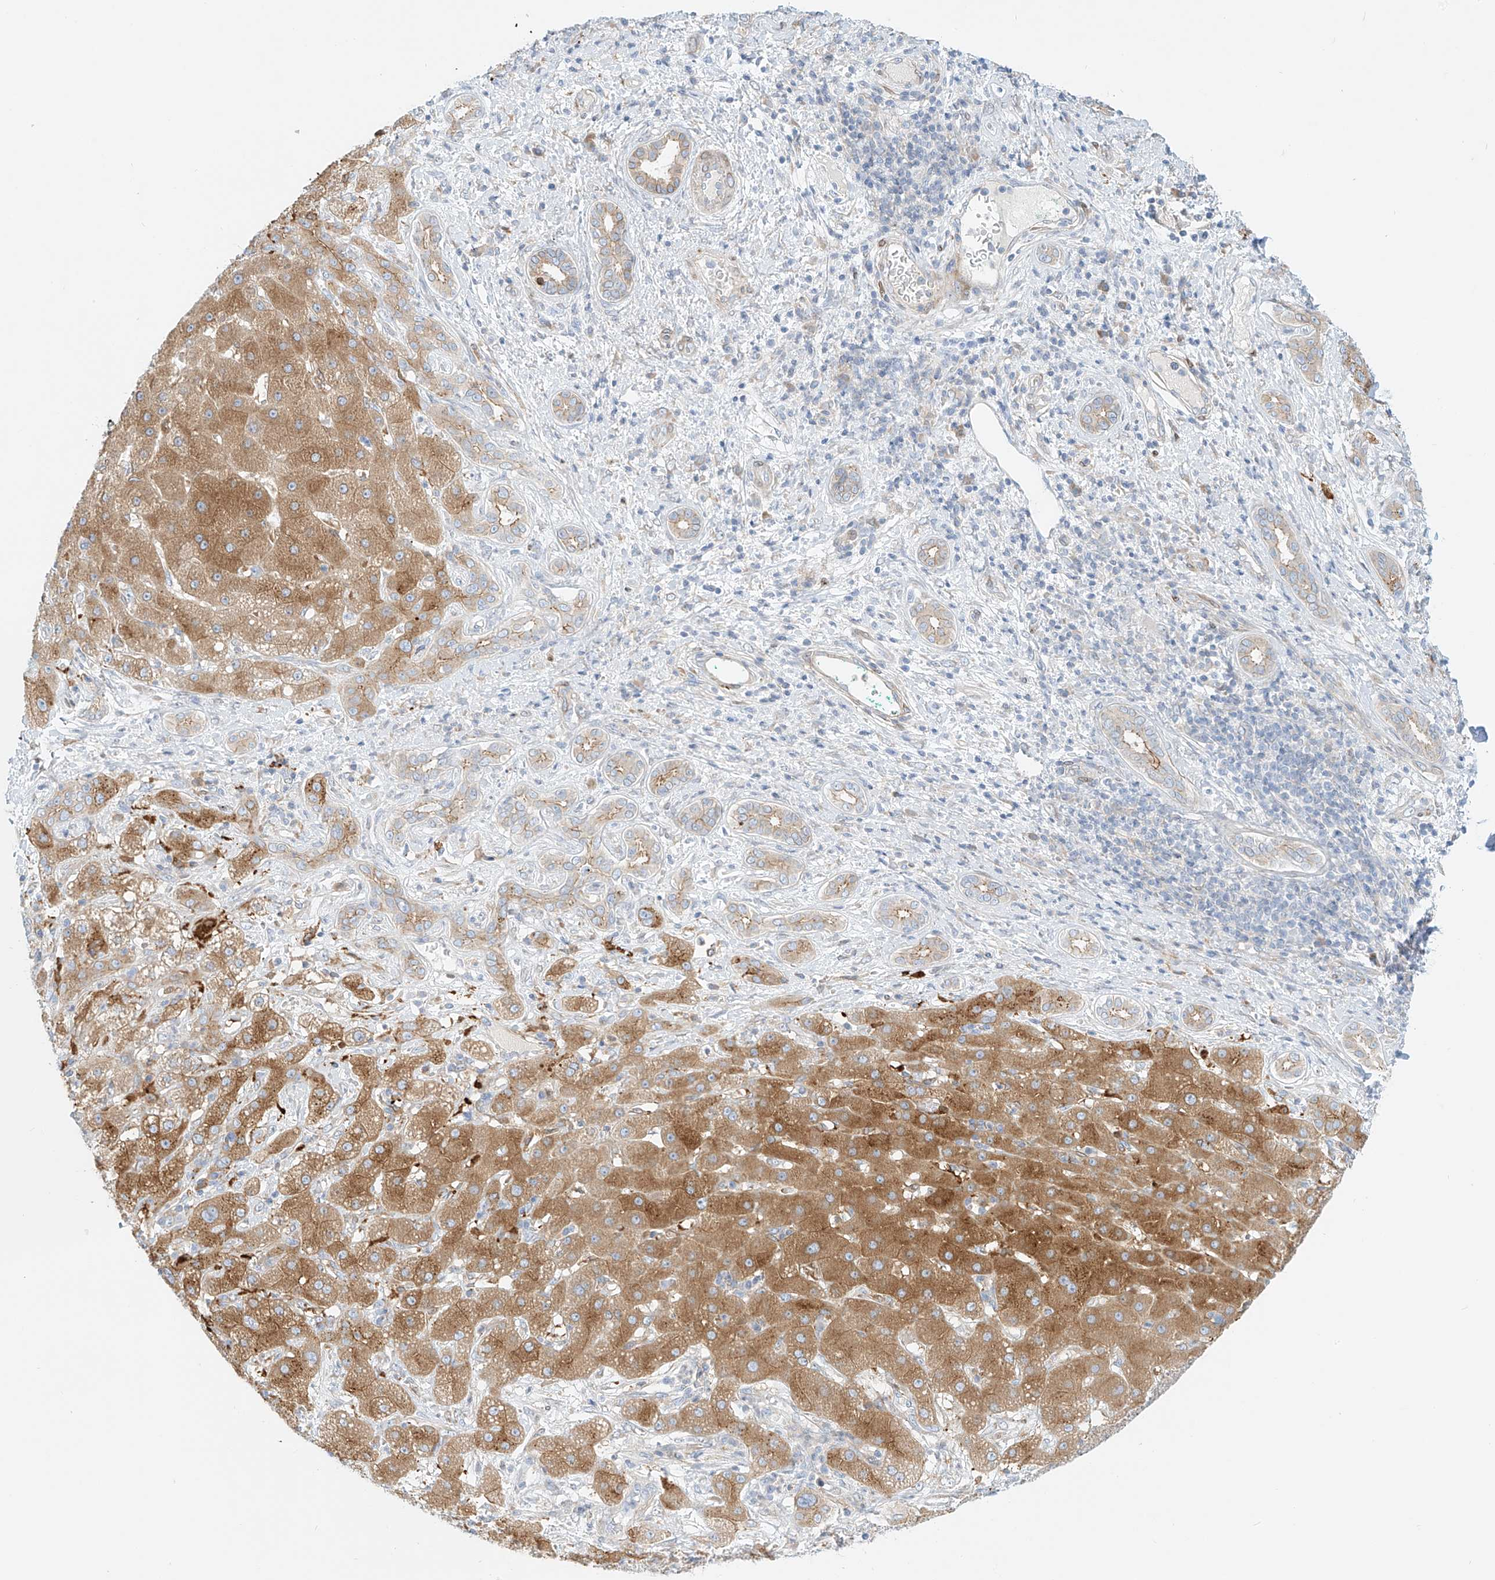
{"staining": {"intensity": "moderate", "quantity": ">75%", "location": "cytoplasmic/membranous"}, "tissue": "liver cancer", "cell_type": "Tumor cells", "image_type": "cancer", "snomed": [{"axis": "morphology", "description": "Carcinoma, Hepatocellular, NOS"}, {"axis": "topography", "description": "Liver"}], "caption": "Tumor cells display medium levels of moderate cytoplasmic/membranous staining in about >75% of cells in hepatocellular carcinoma (liver).", "gene": "PCYOX1", "patient": {"sex": "male", "age": 65}}